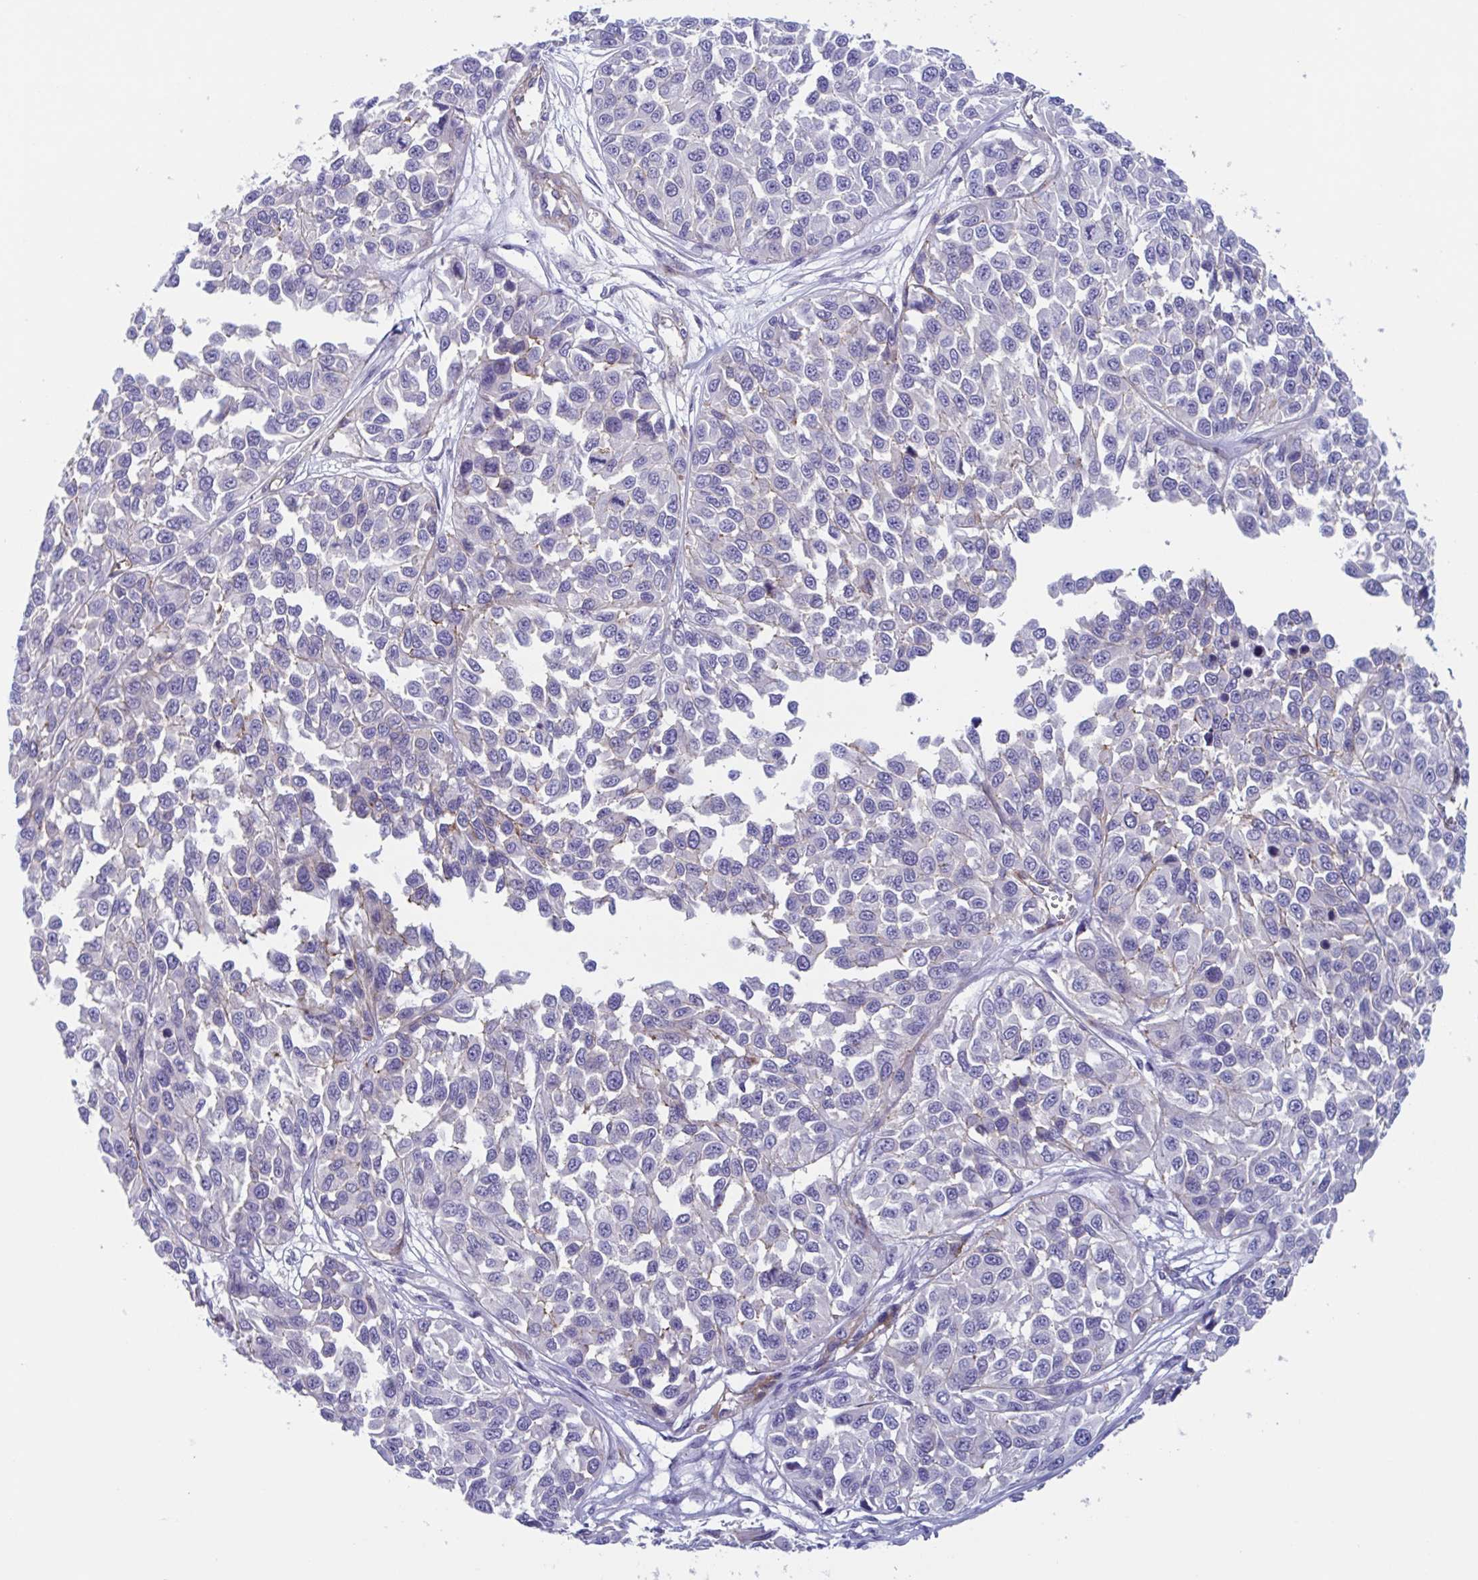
{"staining": {"intensity": "negative", "quantity": "none", "location": "none"}, "tissue": "melanoma", "cell_type": "Tumor cells", "image_type": "cancer", "snomed": [{"axis": "morphology", "description": "Malignant melanoma, NOS"}, {"axis": "topography", "description": "Skin"}], "caption": "Tumor cells show no significant protein positivity in melanoma.", "gene": "LPIN3", "patient": {"sex": "male", "age": 62}}